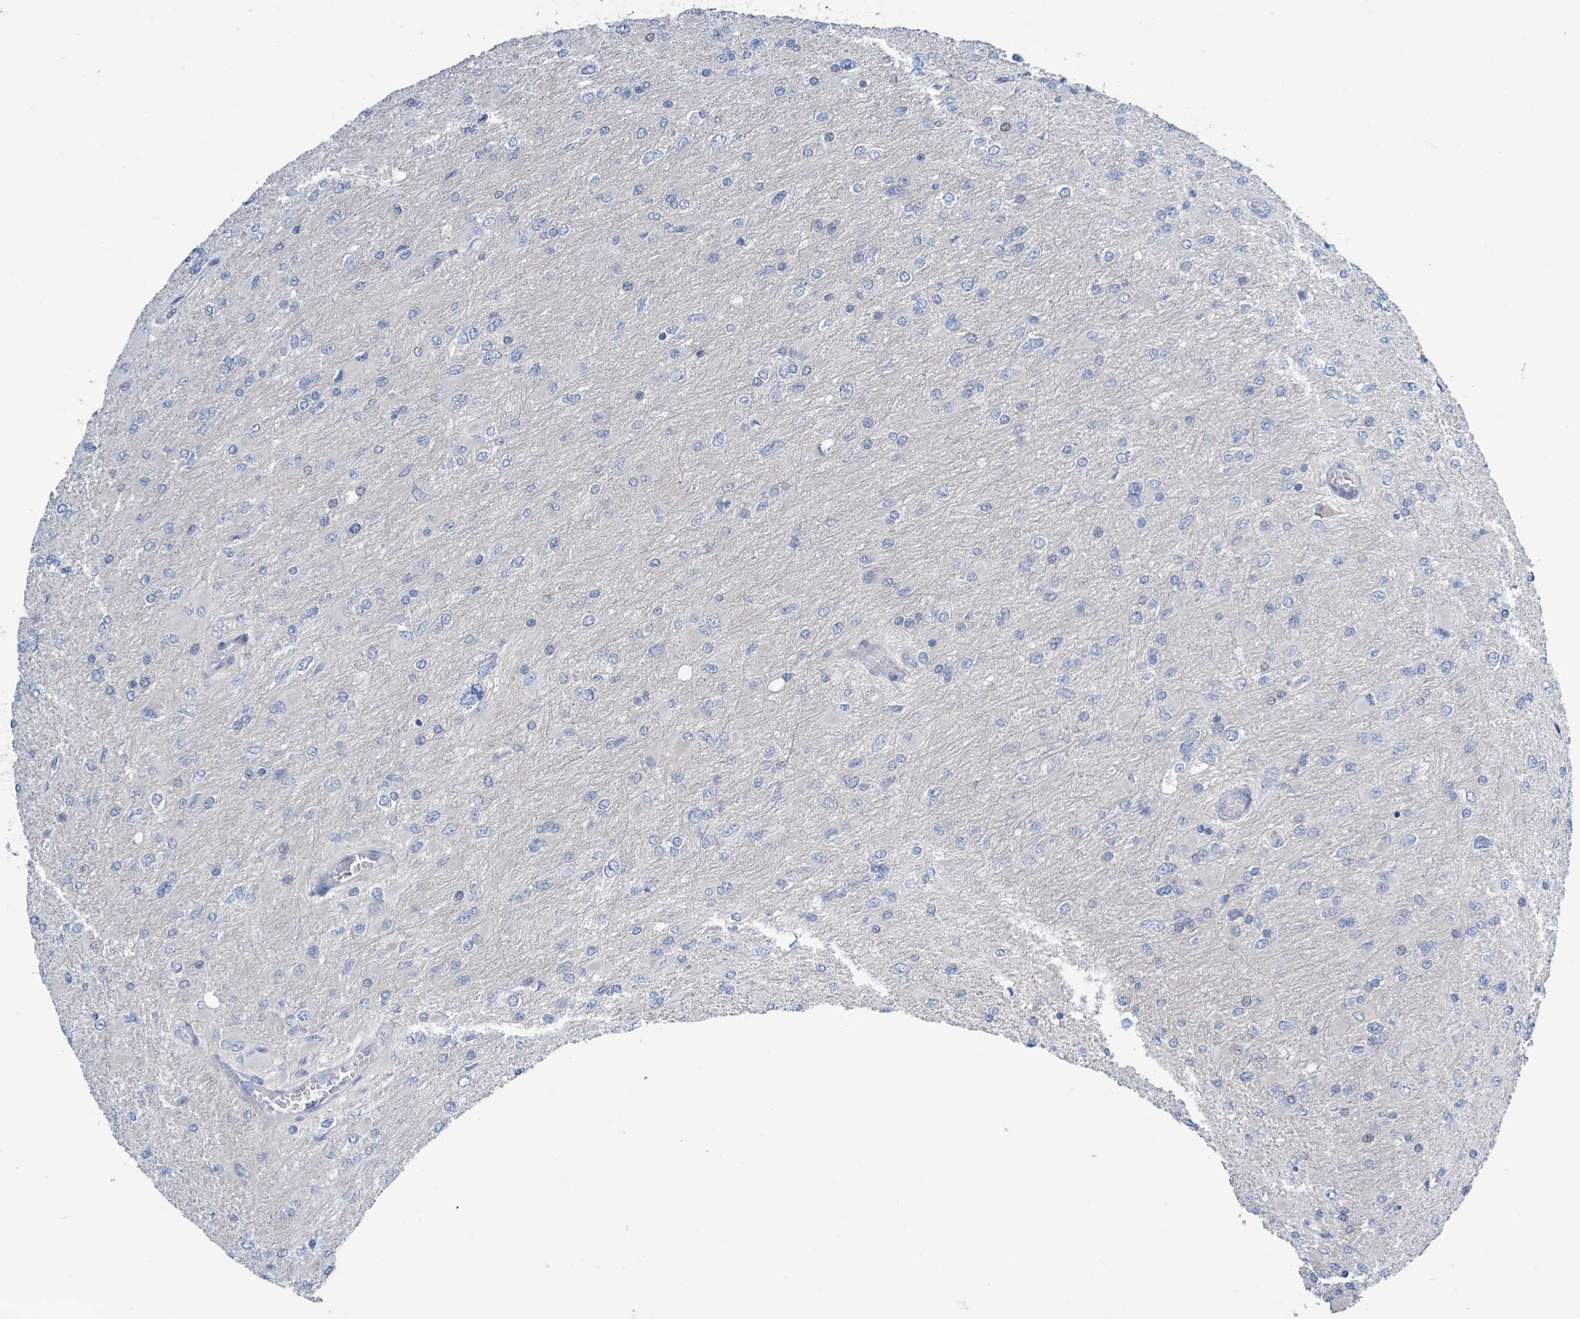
{"staining": {"intensity": "negative", "quantity": "none", "location": "none"}, "tissue": "glioma", "cell_type": "Tumor cells", "image_type": "cancer", "snomed": [{"axis": "morphology", "description": "Glioma, malignant, High grade"}, {"axis": "topography", "description": "Cerebral cortex"}], "caption": "An IHC photomicrograph of high-grade glioma (malignant) is shown. There is no staining in tumor cells of high-grade glioma (malignant). (IHC, brightfield microscopy, high magnification).", "gene": "DGKZ", "patient": {"sex": "female", "age": 36}}